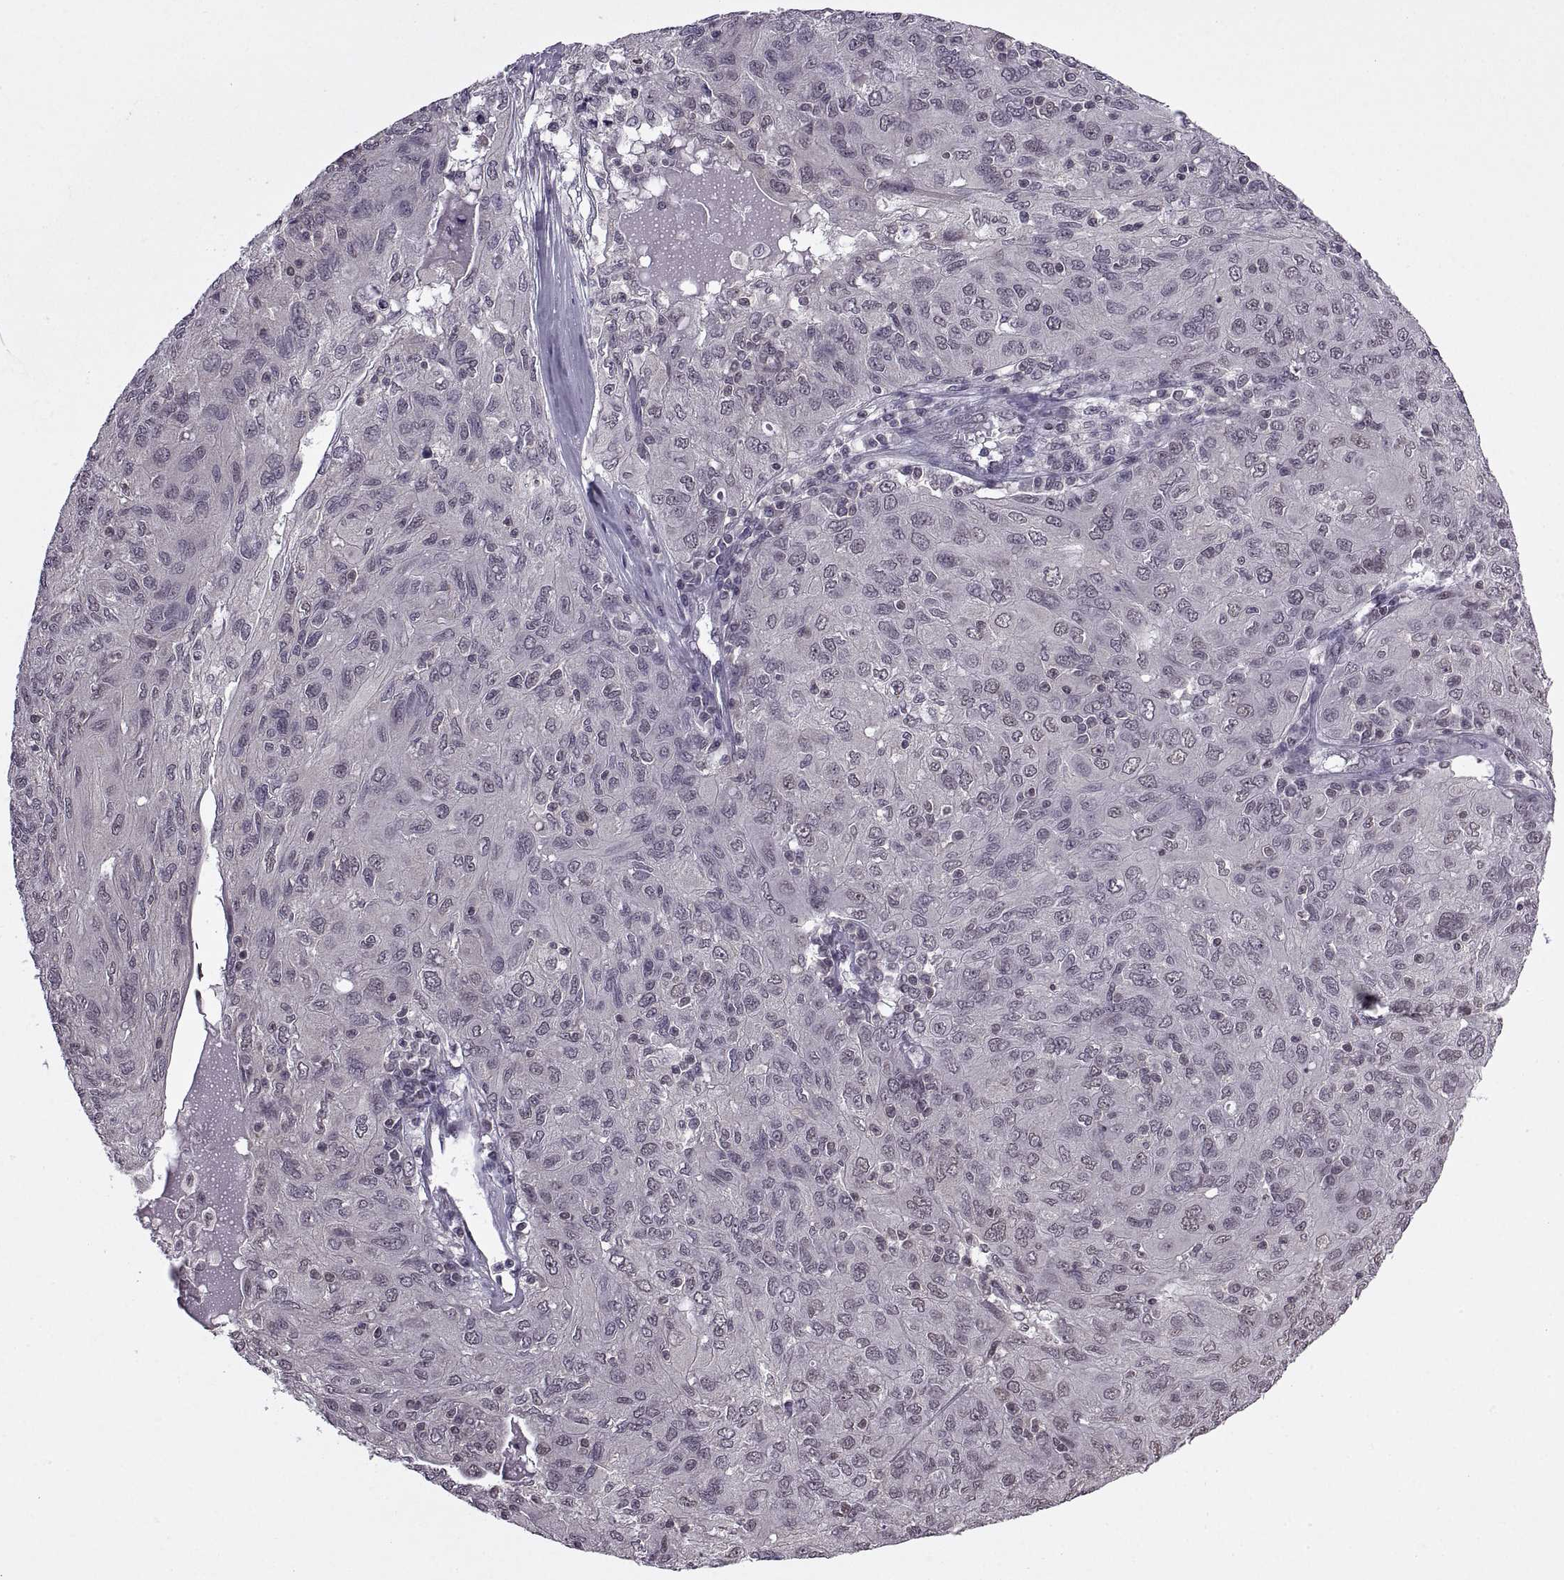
{"staining": {"intensity": "negative", "quantity": "none", "location": "none"}, "tissue": "ovarian cancer", "cell_type": "Tumor cells", "image_type": "cancer", "snomed": [{"axis": "morphology", "description": "Carcinoma, endometroid"}, {"axis": "topography", "description": "Ovary"}], "caption": "Immunohistochemistry (IHC) micrograph of neoplastic tissue: human ovarian cancer stained with DAB (3,3'-diaminobenzidine) reveals no significant protein staining in tumor cells.", "gene": "INTS3", "patient": {"sex": "female", "age": 50}}